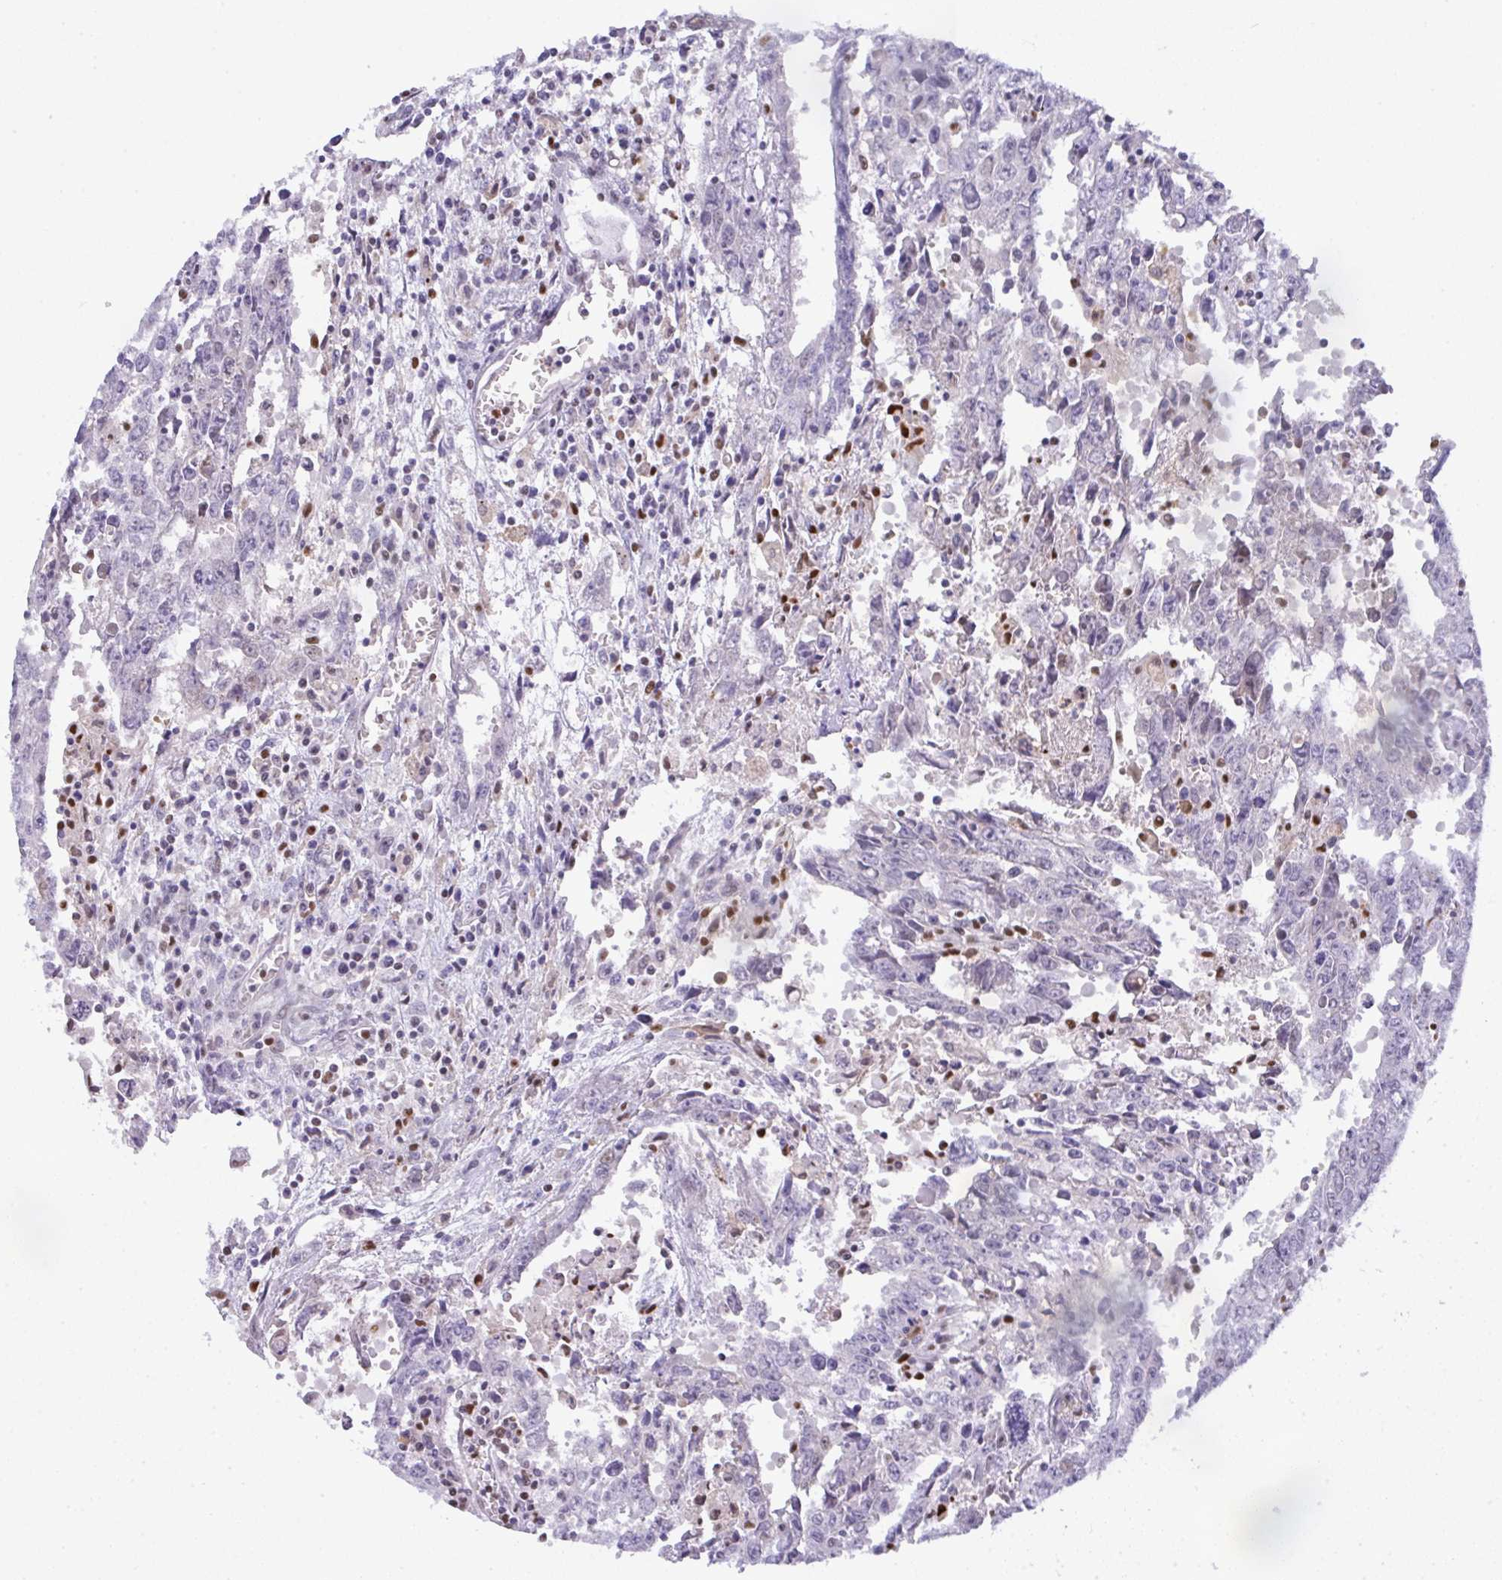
{"staining": {"intensity": "weak", "quantity": "25%-75%", "location": "nuclear"}, "tissue": "testis cancer", "cell_type": "Tumor cells", "image_type": "cancer", "snomed": [{"axis": "morphology", "description": "Carcinoma, Embryonal, NOS"}, {"axis": "topography", "description": "Testis"}], "caption": "Protein expression analysis of human testis cancer (embryonal carcinoma) reveals weak nuclear staining in about 25%-75% of tumor cells.", "gene": "BBX", "patient": {"sex": "male", "age": 22}}